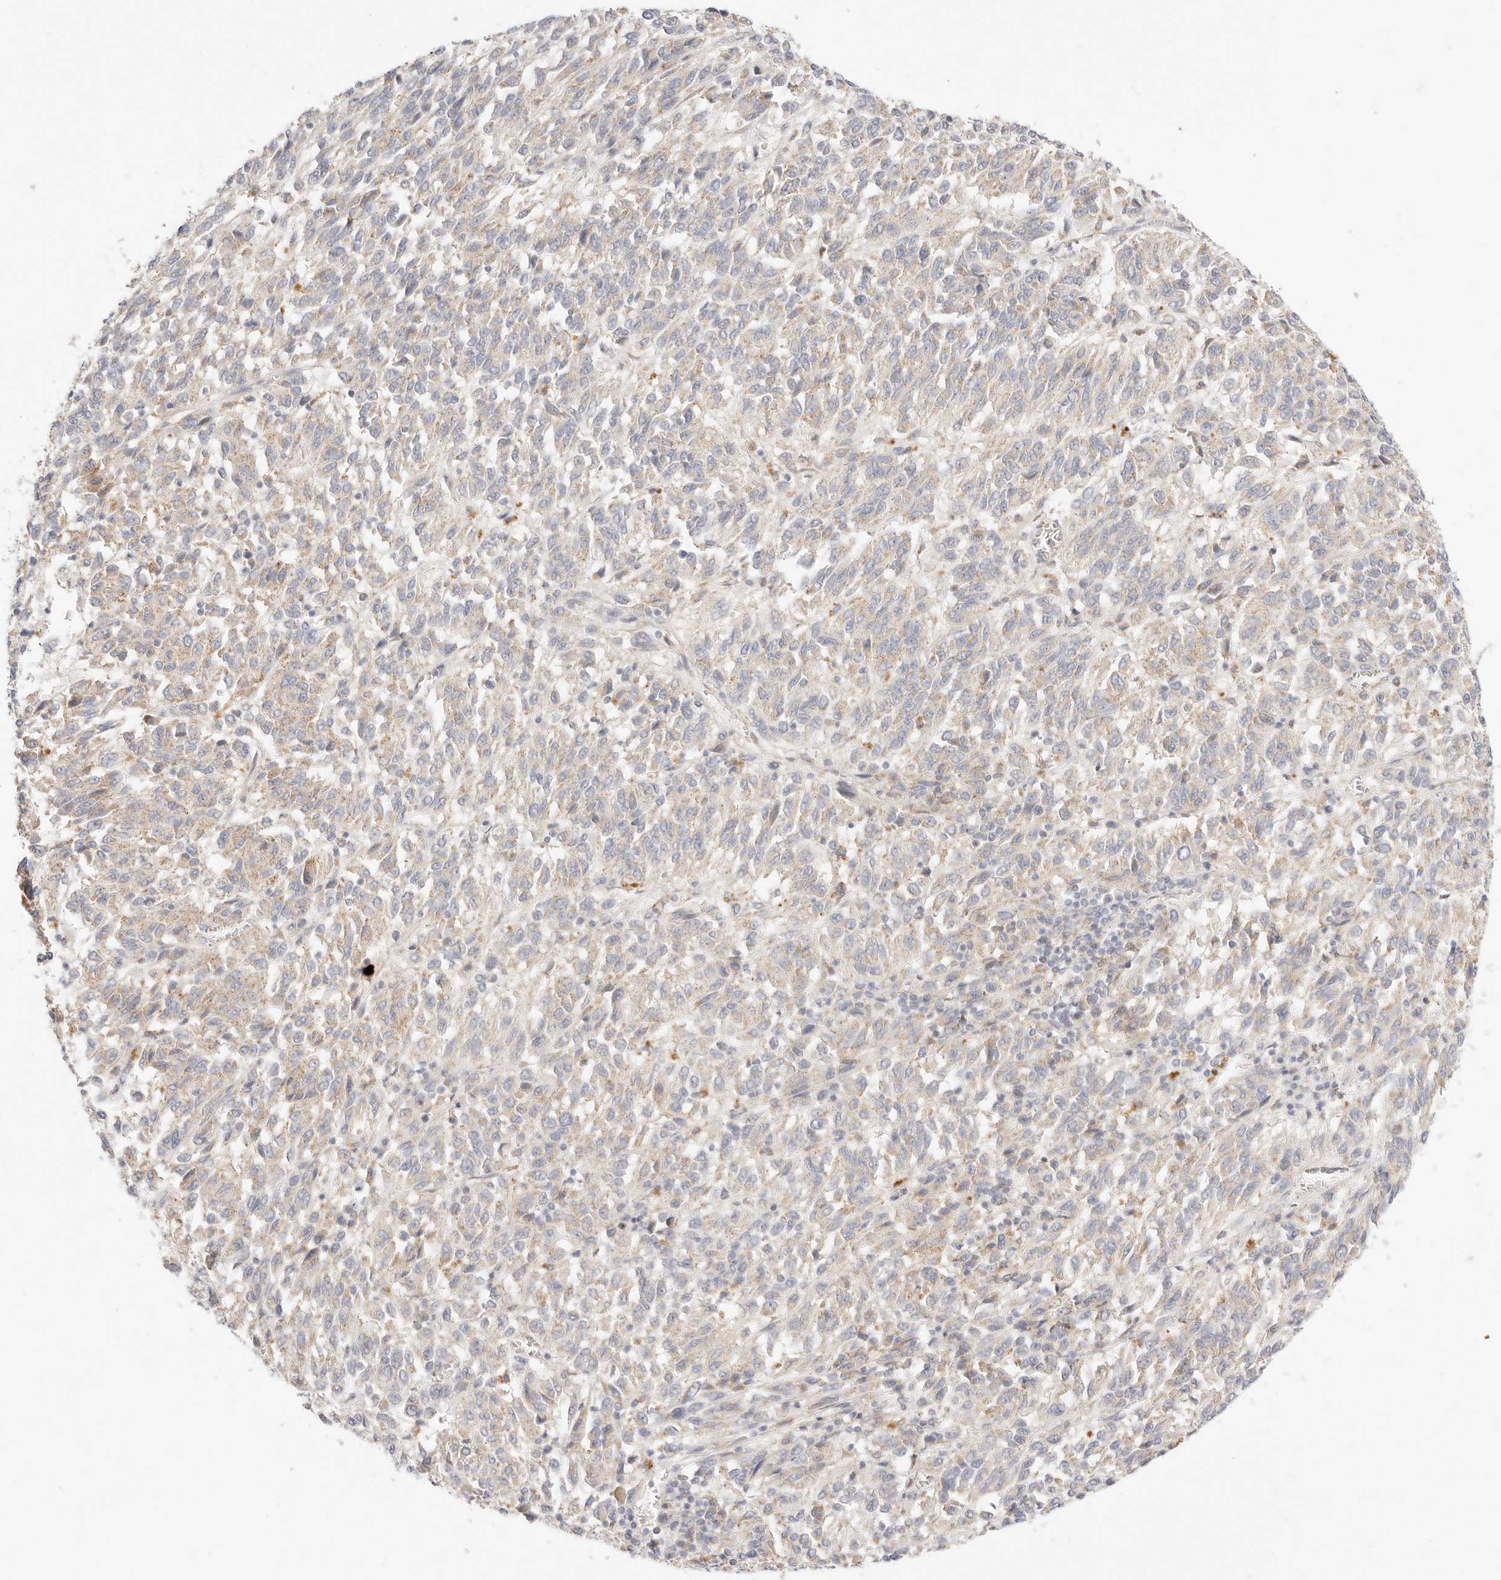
{"staining": {"intensity": "weak", "quantity": "<25%", "location": "cytoplasmic/membranous"}, "tissue": "melanoma", "cell_type": "Tumor cells", "image_type": "cancer", "snomed": [{"axis": "morphology", "description": "Malignant melanoma, Metastatic site"}, {"axis": "topography", "description": "Lung"}], "caption": "The micrograph demonstrates no staining of tumor cells in melanoma.", "gene": "ACOX1", "patient": {"sex": "male", "age": 64}}